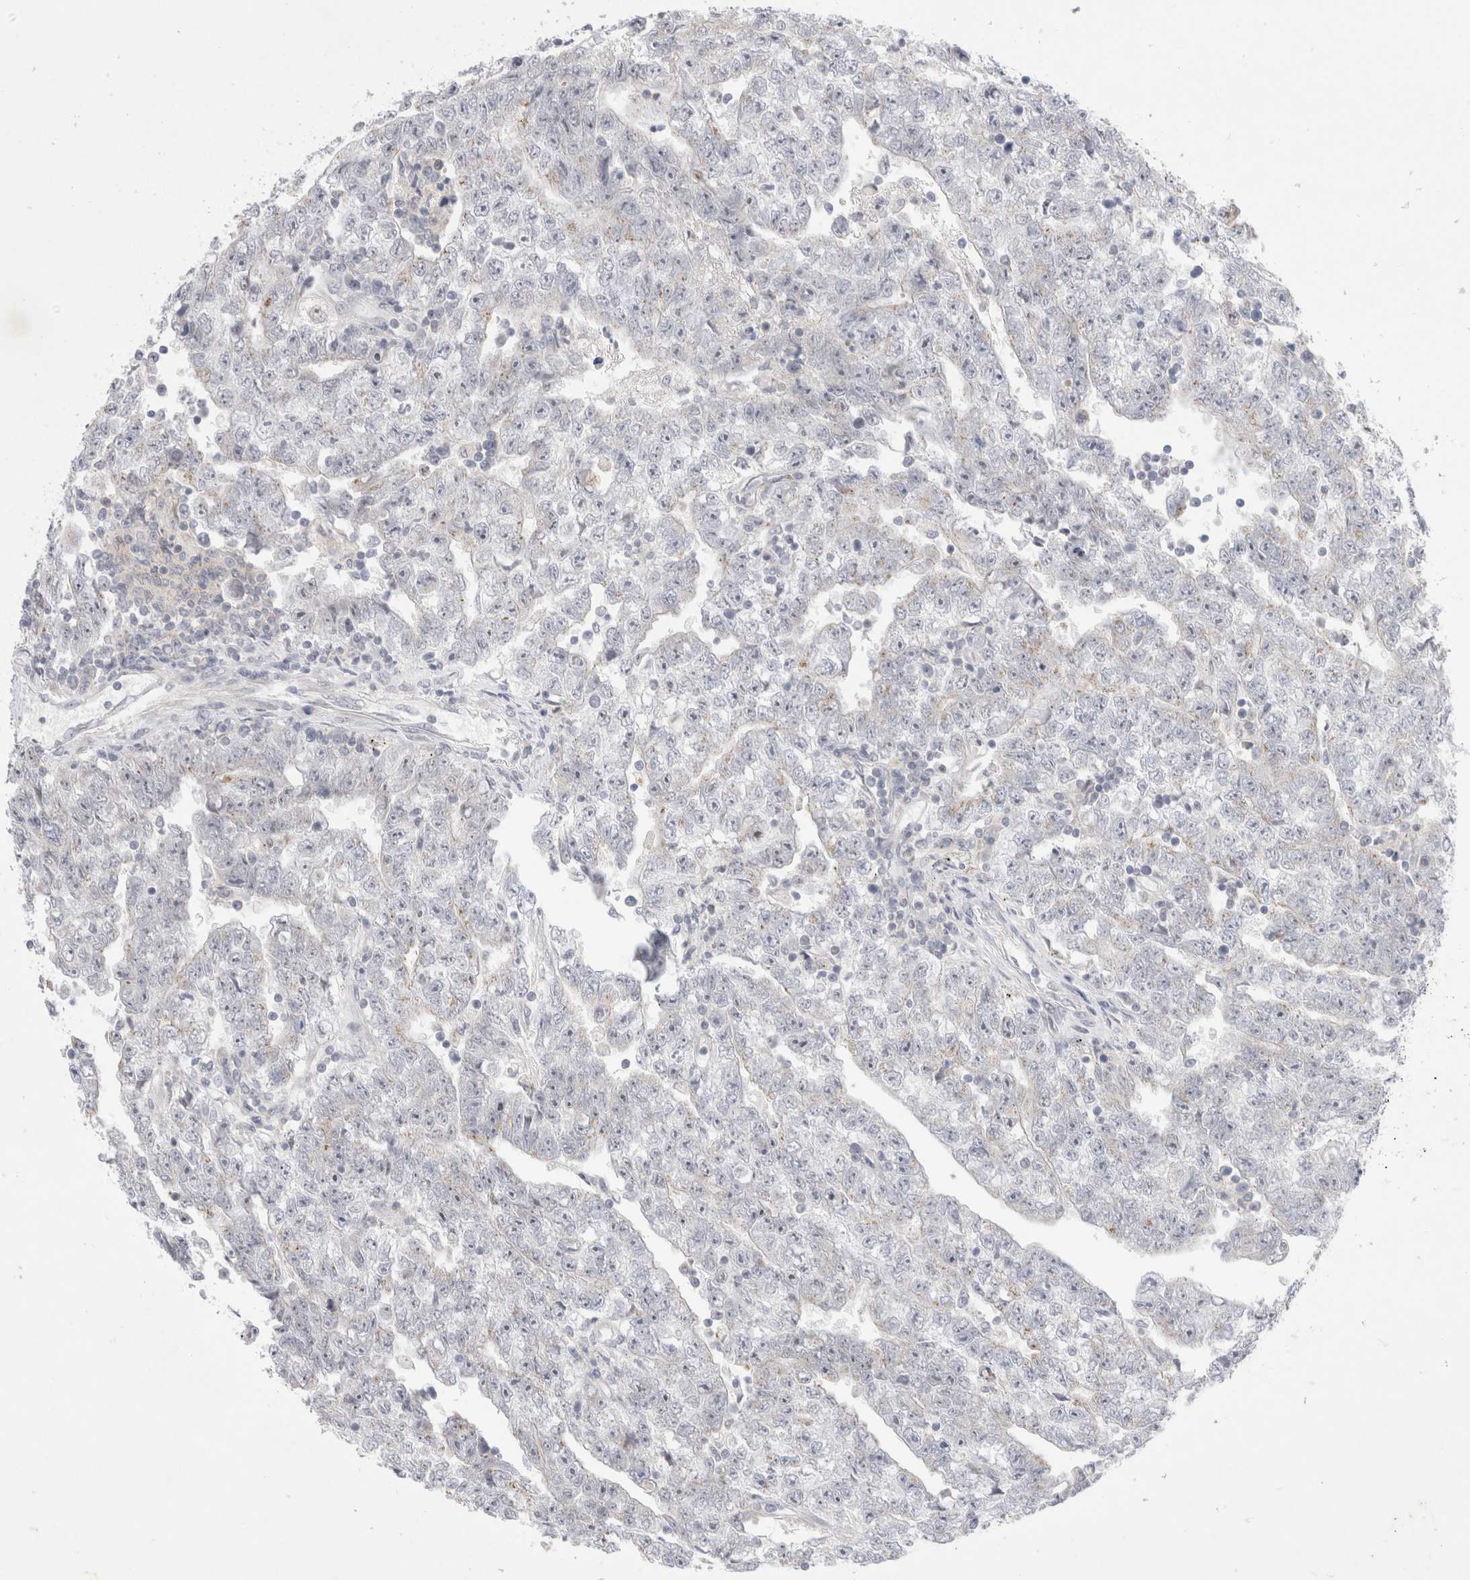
{"staining": {"intensity": "negative", "quantity": "none", "location": "none"}, "tissue": "testis cancer", "cell_type": "Tumor cells", "image_type": "cancer", "snomed": [{"axis": "morphology", "description": "Carcinoma, Embryonal, NOS"}, {"axis": "topography", "description": "Testis"}], "caption": "Immunohistochemistry of human testis embryonal carcinoma demonstrates no positivity in tumor cells.", "gene": "CERS5", "patient": {"sex": "male", "age": 25}}